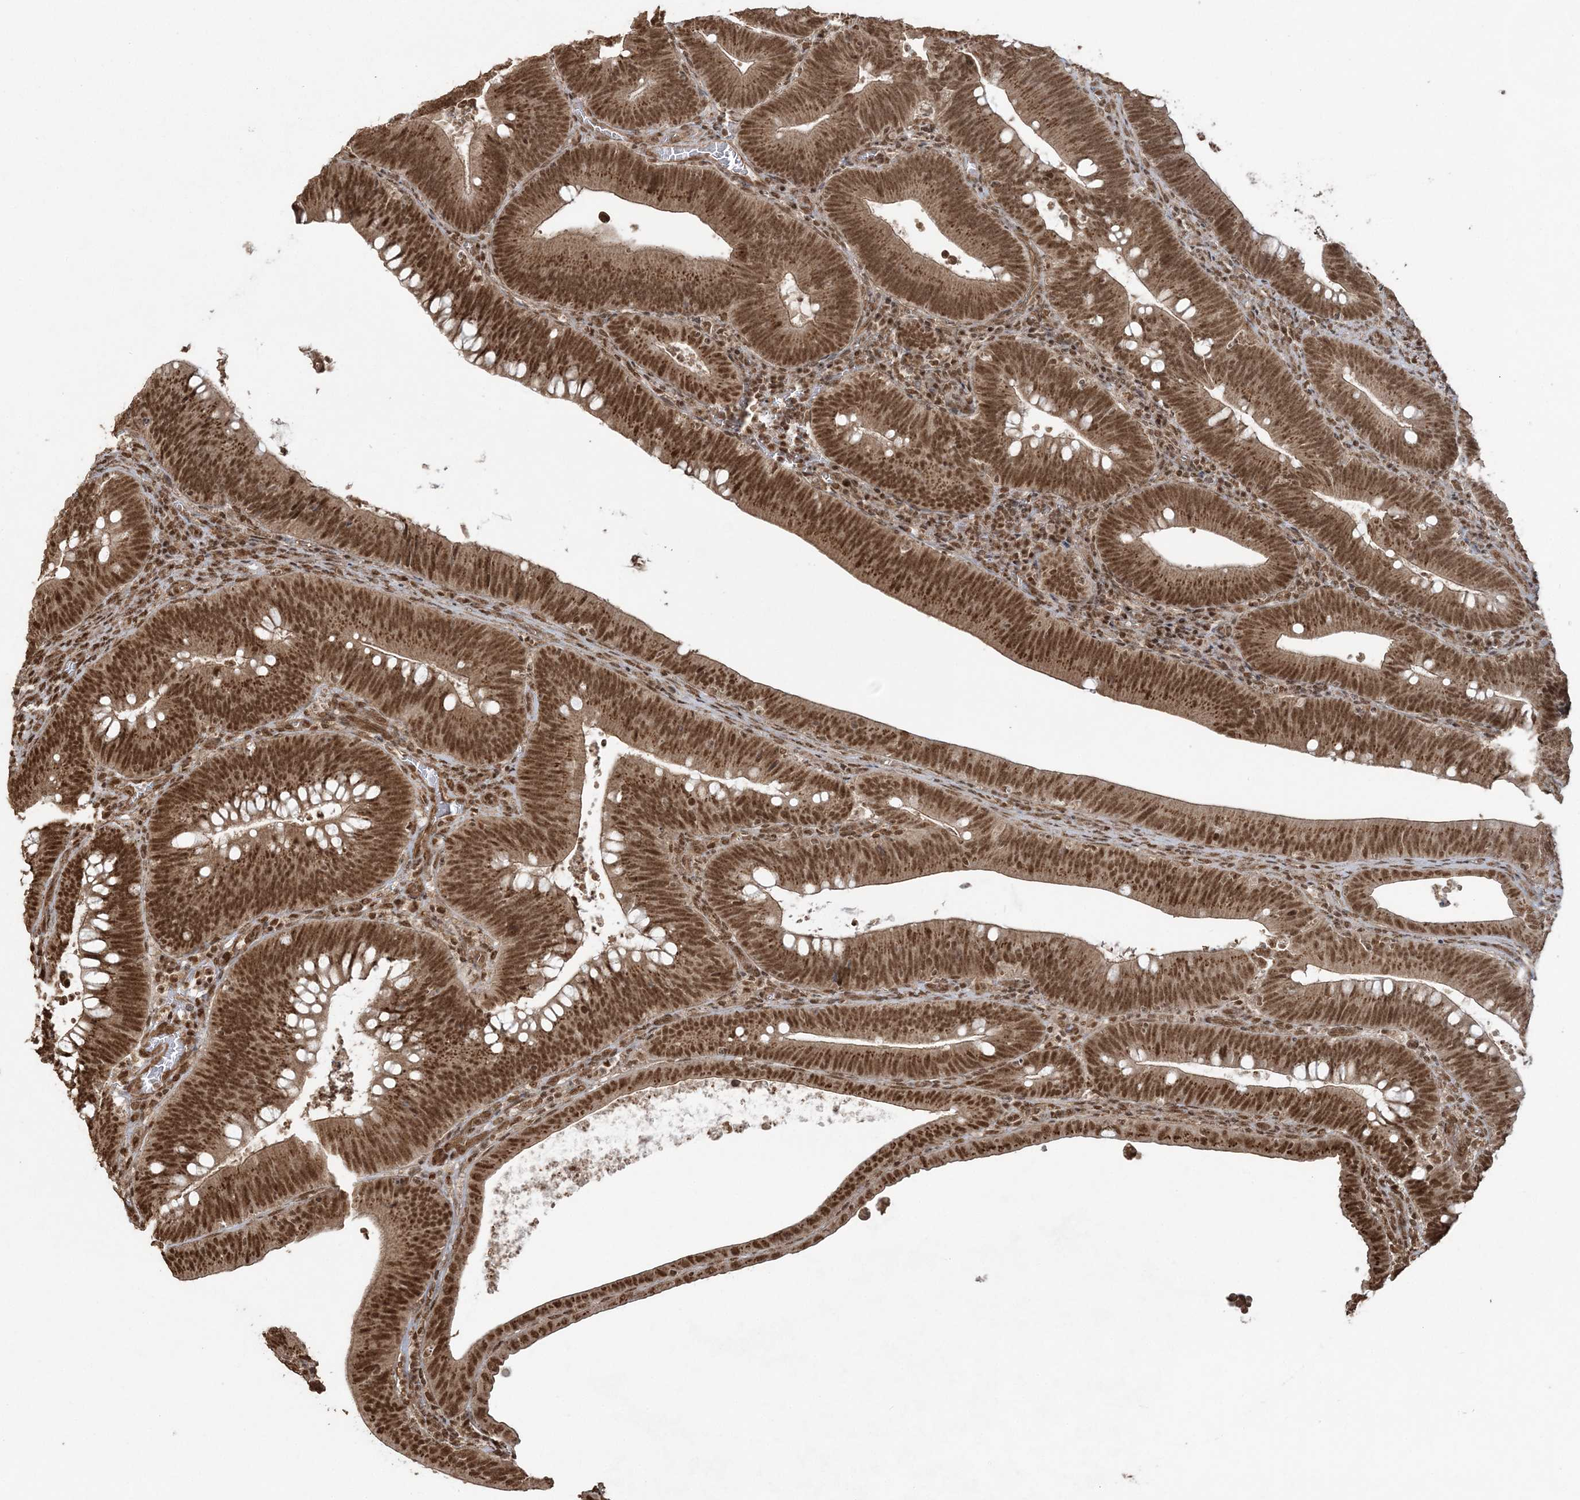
{"staining": {"intensity": "strong", "quantity": ">75%", "location": "cytoplasmic/membranous,nuclear"}, "tissue": "colorectal cancer", "cell_type": "Tumor cells", "image_type": "cancer", "snomed": [{"axis": "morphology", "description": "Normal tissue, NOS"}, {"axis": "topography", "description": "Colon"}], "caption": "An immunohistochemistry (IHC) image of neoplastic tissue is shown. Protein staining in brown shows strong cytoplasmic/membranous and nuclear positivity in colorectal cancer within tumor cells.", "gene": "ZNF839", "patient": {"sex": "female", "age": 82}}